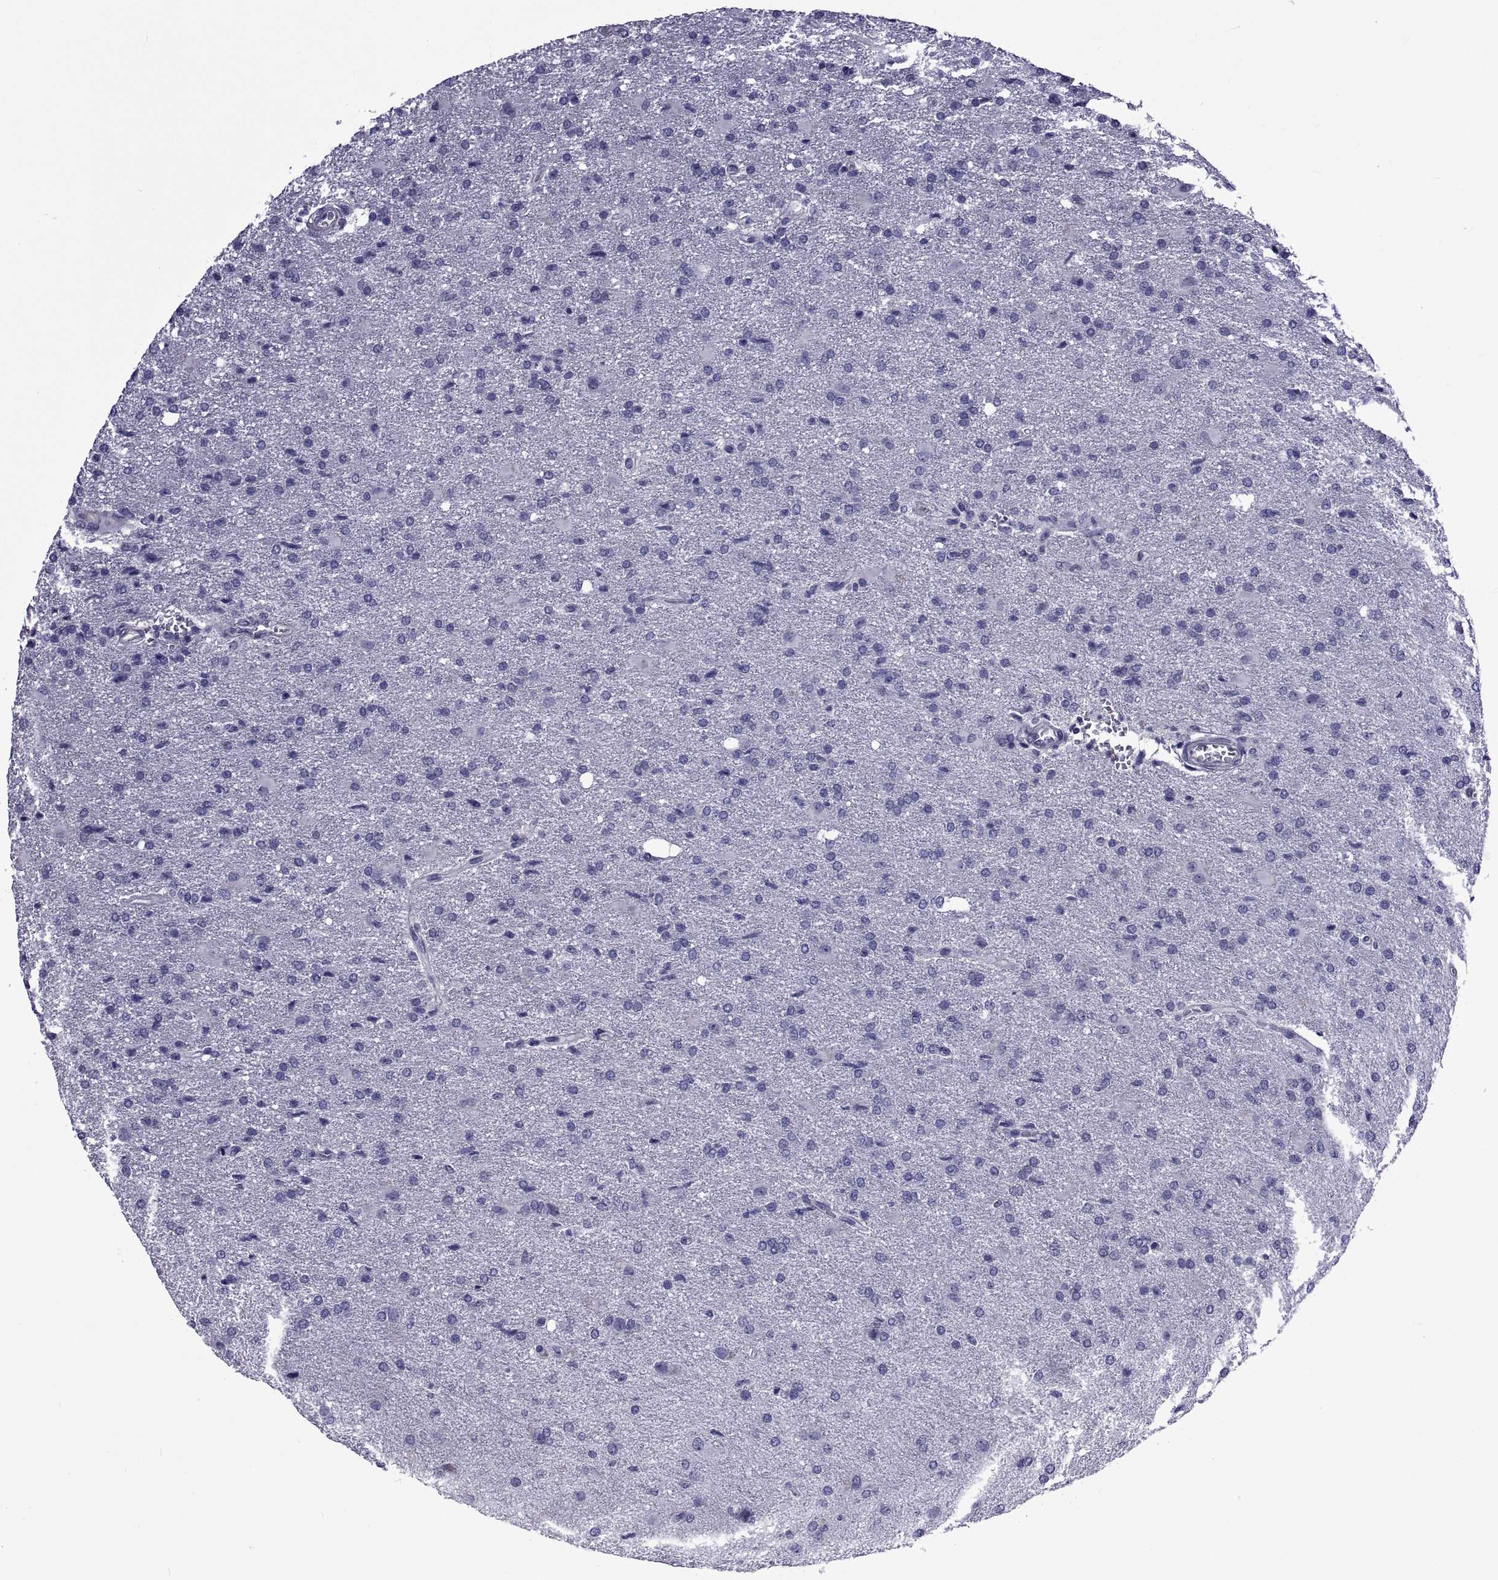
{"staining": {"intensity": "negative", "quantity": "none", "location": "none"}, "tissue": "glioma", "cell_type": "Tumor cells", "image_type": "cancer", "snomed": [{"axis": "morphology", "description": "Glioma, malignant, High grade"}, {"axis": "topography", "description": "Brain"}], "caption": "An image of malignant glioma (high-grade) stained for a protein displays no brown staining in tumor cells.", "gene": "LCN9", "patient": {"sex": "male", "age": 68}}